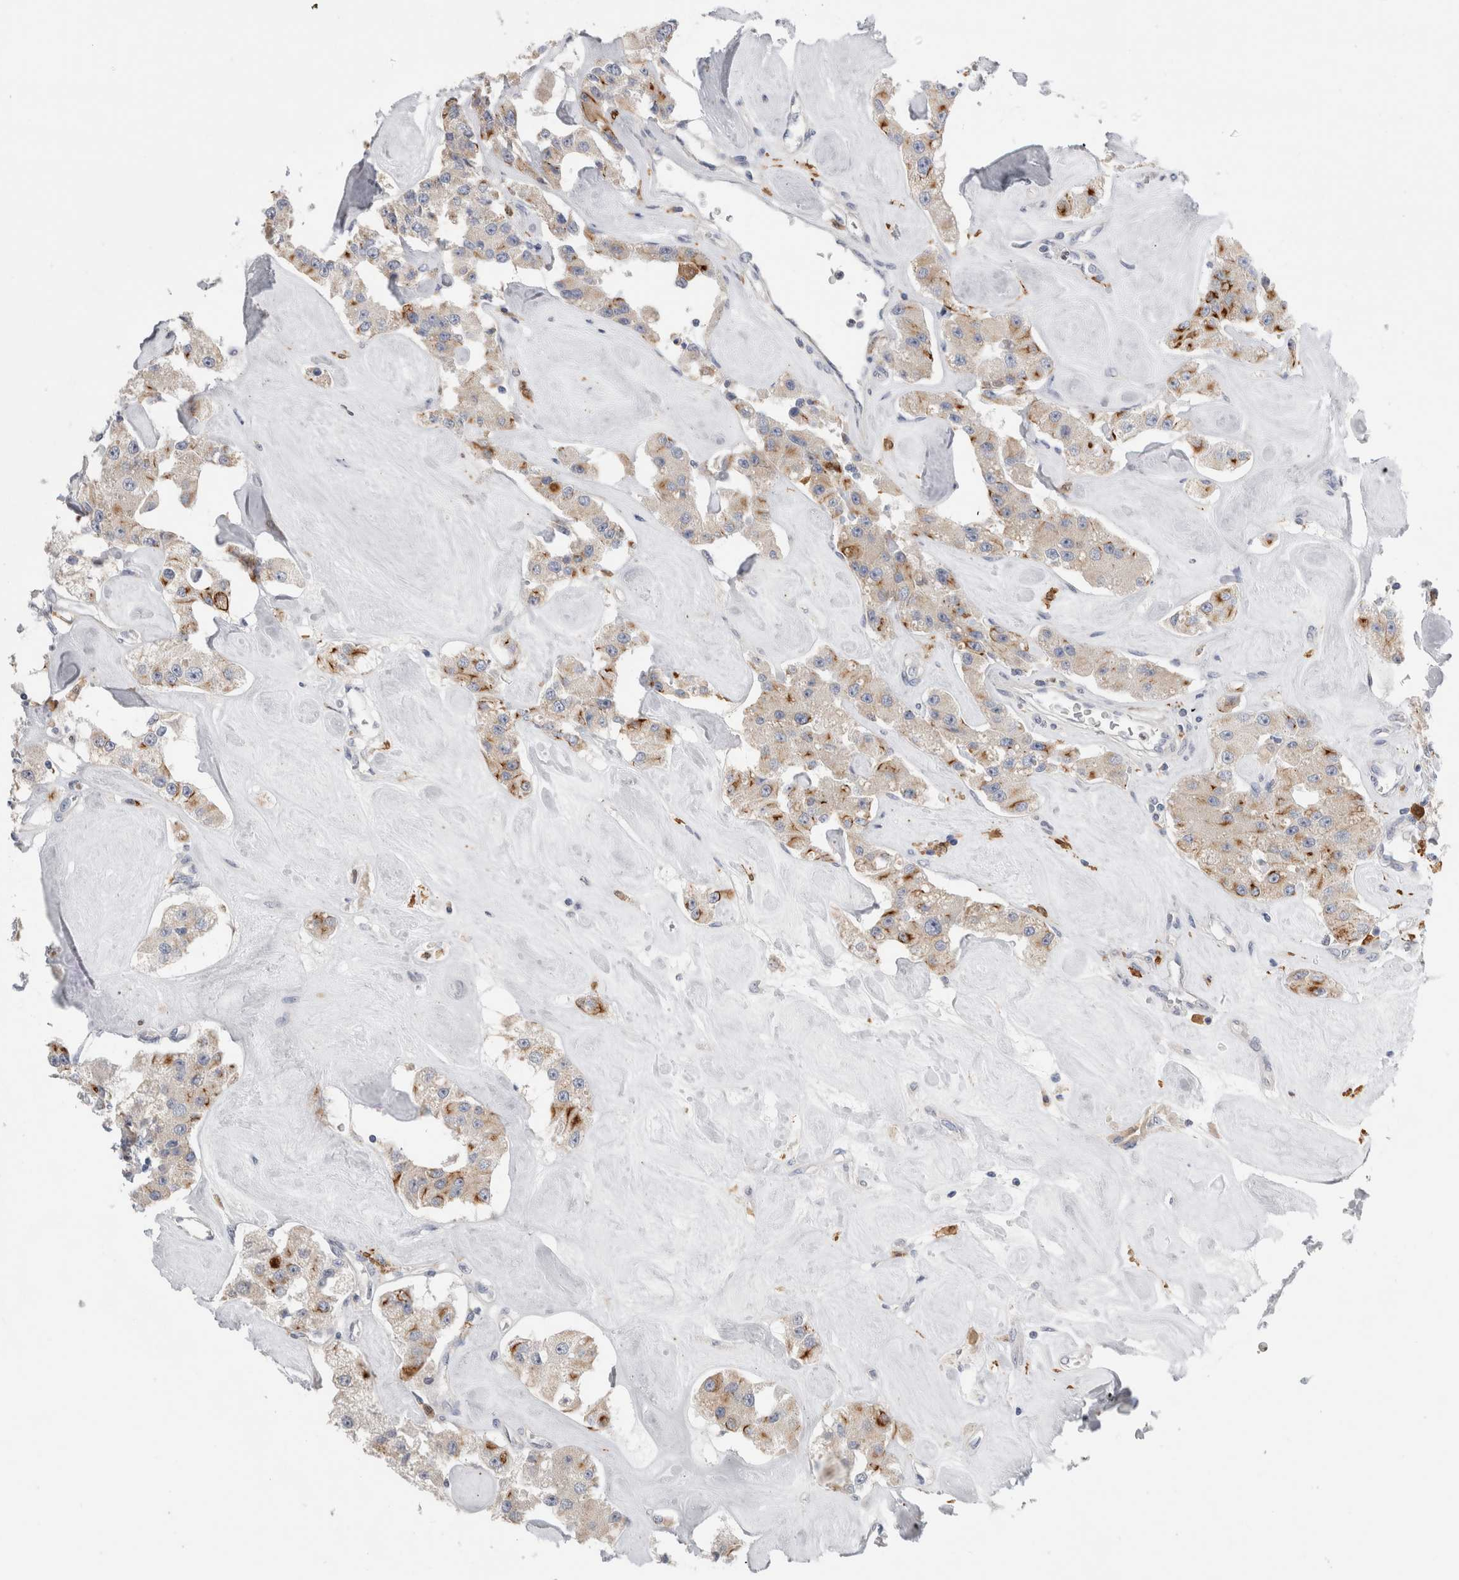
{"staining": {"intensity": "strong", "quantity": "<25%", "location": "cytoplasmic/membranous"}, "tissue": "carcinoid", "cell_type": "Tumor cells", "image_type": "cancer", "snomed": [{"axis": "morphology", "description": "Carcinoid, malignant, NOS"}, {"axis": "topography", "description": "Pancreas"}], "caption": "Tumor cells display strong cytoplasmic/membranous staining in about <25% of cells in malignant carcinoid.", "gene": "SLC20A2", "patient": {"sex": "male", "age": 41}}